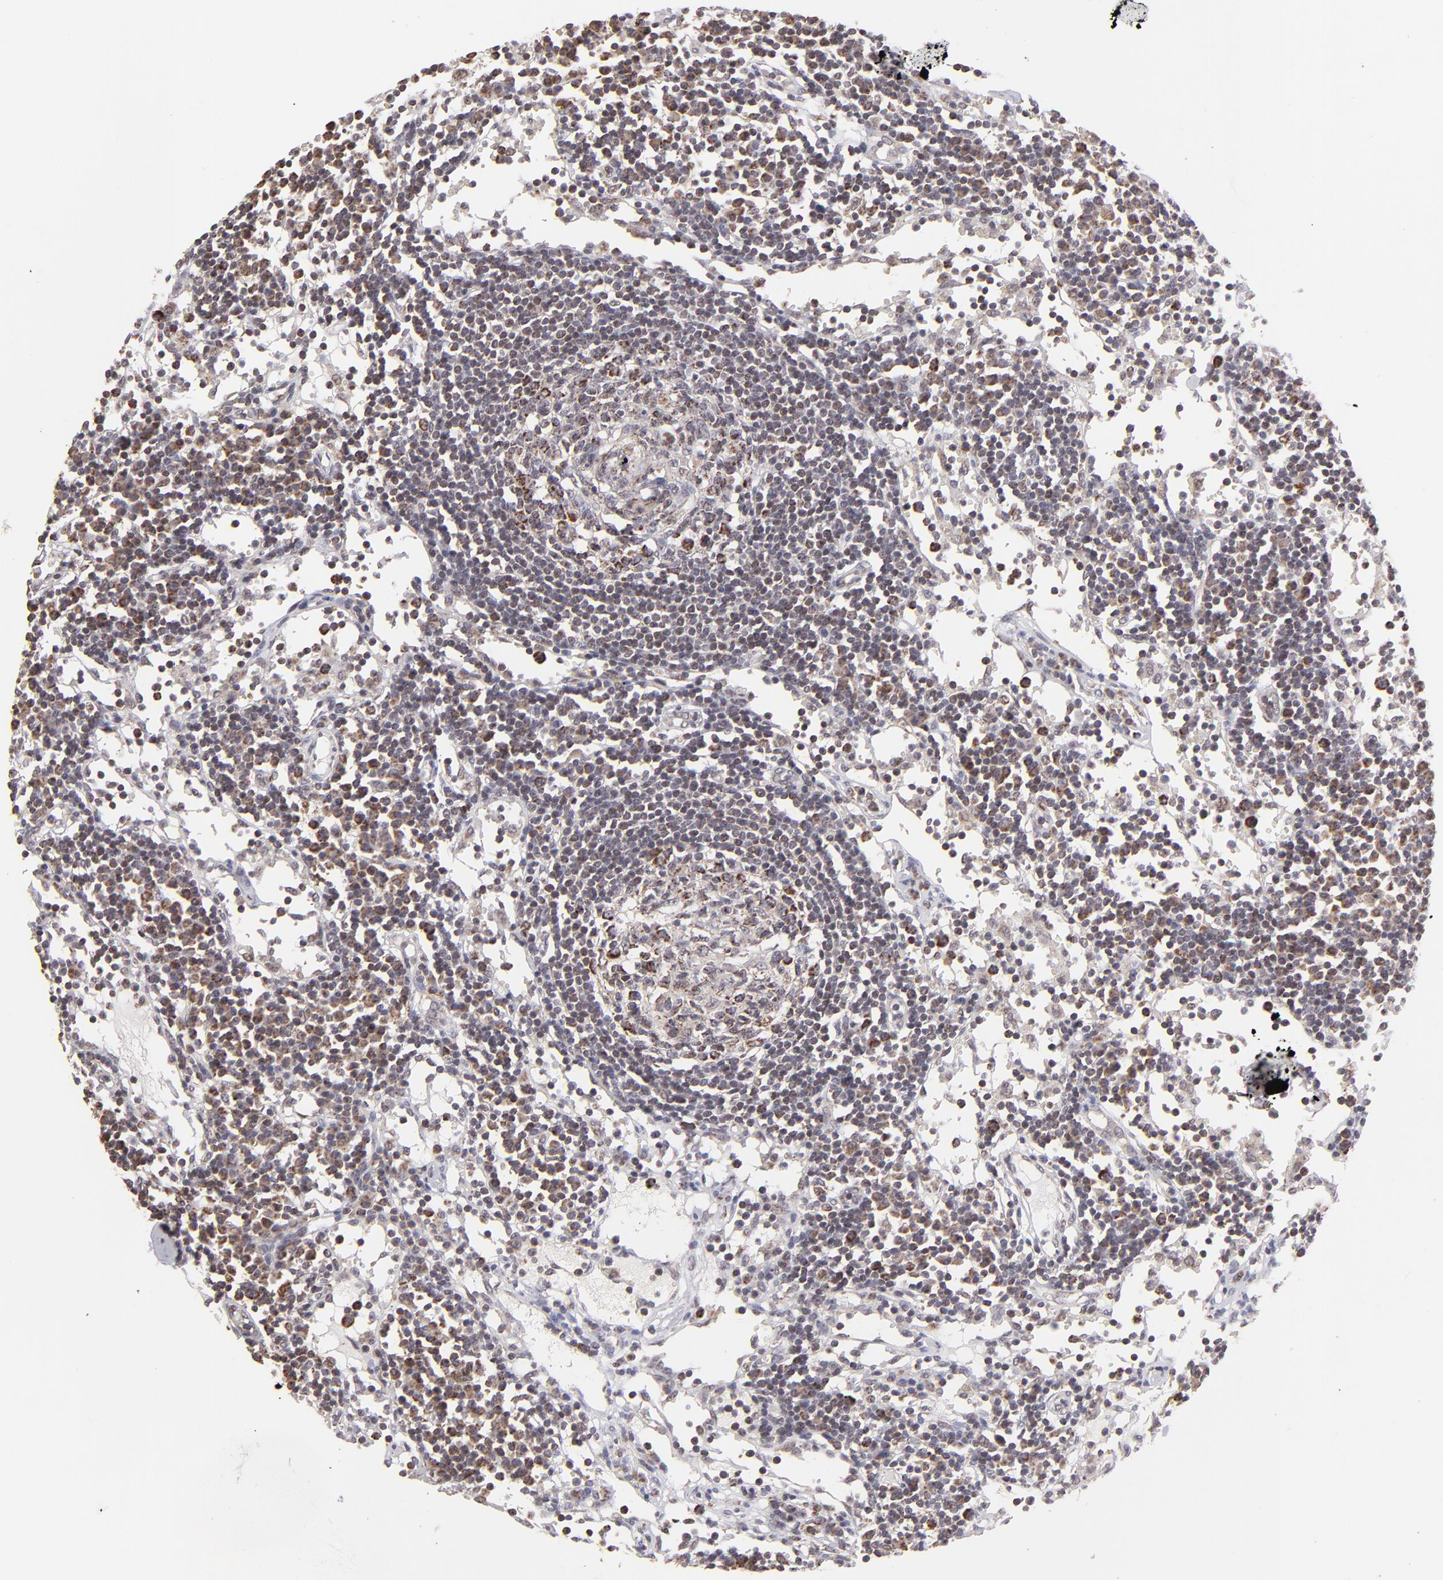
{"staining": {"intensity": "moderate", "quantity": "<25%", "location": "cytoplasmic/membranous"}, "tissue": "lymph node", "cell_type": "Germinal center cells", "image_type": "normal", "snomed": [{"axis": "morphology", "description": "Normal tissue, NOS"}, {"axis": "topography", "description": "Lymph node"}], "caption": "This micrograph displays immunohistochemistry (IHC) staining of benign human lymph node, with low moderate cytoplasmic/membranous staining in approximately <25% of germinal center cells.", "gene": "SLC15A1", "patient": {"sex": "female", "age": 55}}